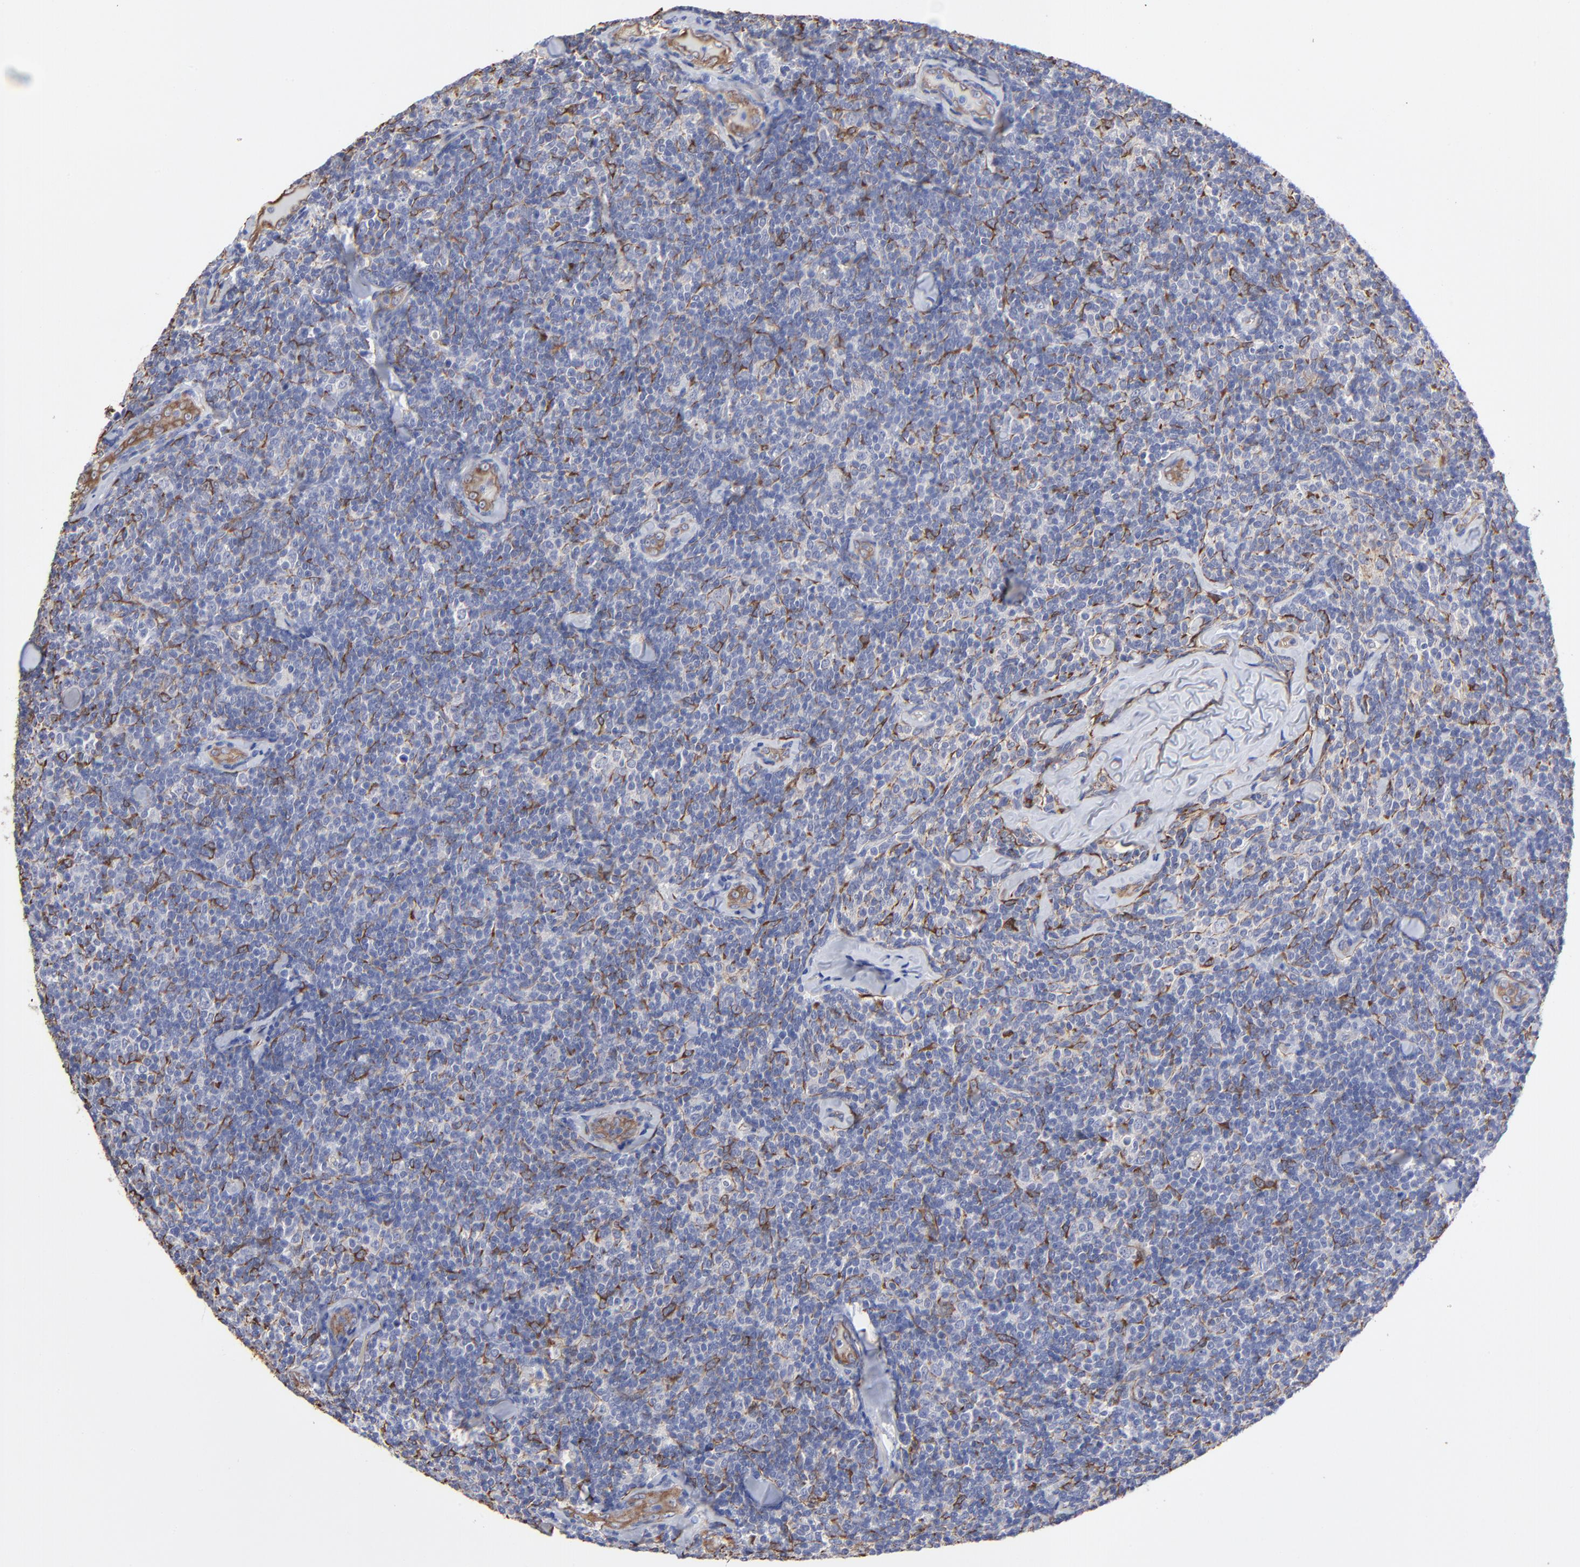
{"staining": {"intensity": "moderate", "quantity": "<25%", "location": "cytoplasmic/membranous"}, "tissue": "lymphoma", "cell_type": "Tumor cells", "image_type": "cancer", "snomed": [{"axis": "morphology", "description": "Malignant lymphoma, non-Hodgkin's type, Low grade"}, {"axis": "topography", "description": "Lymph node"}], "caption": "Immunohistochemistry (IHC) staining of malignant lymphoma, non-Hodgkin's type (low-grade), which demonstrates low levels of moderate cytoplasmic/membranous staining in approximately <25% of tumor cells indicating moderate cytoplasmic/membranous protein expression. The staining was performed using DAB (3,3'-diaminobenzidine) (brown) for protein detection and nuclei were counterstained in hematoxylin (blue).", "gene": "CILP", "patient": {"sex": "female", "age": 56}}